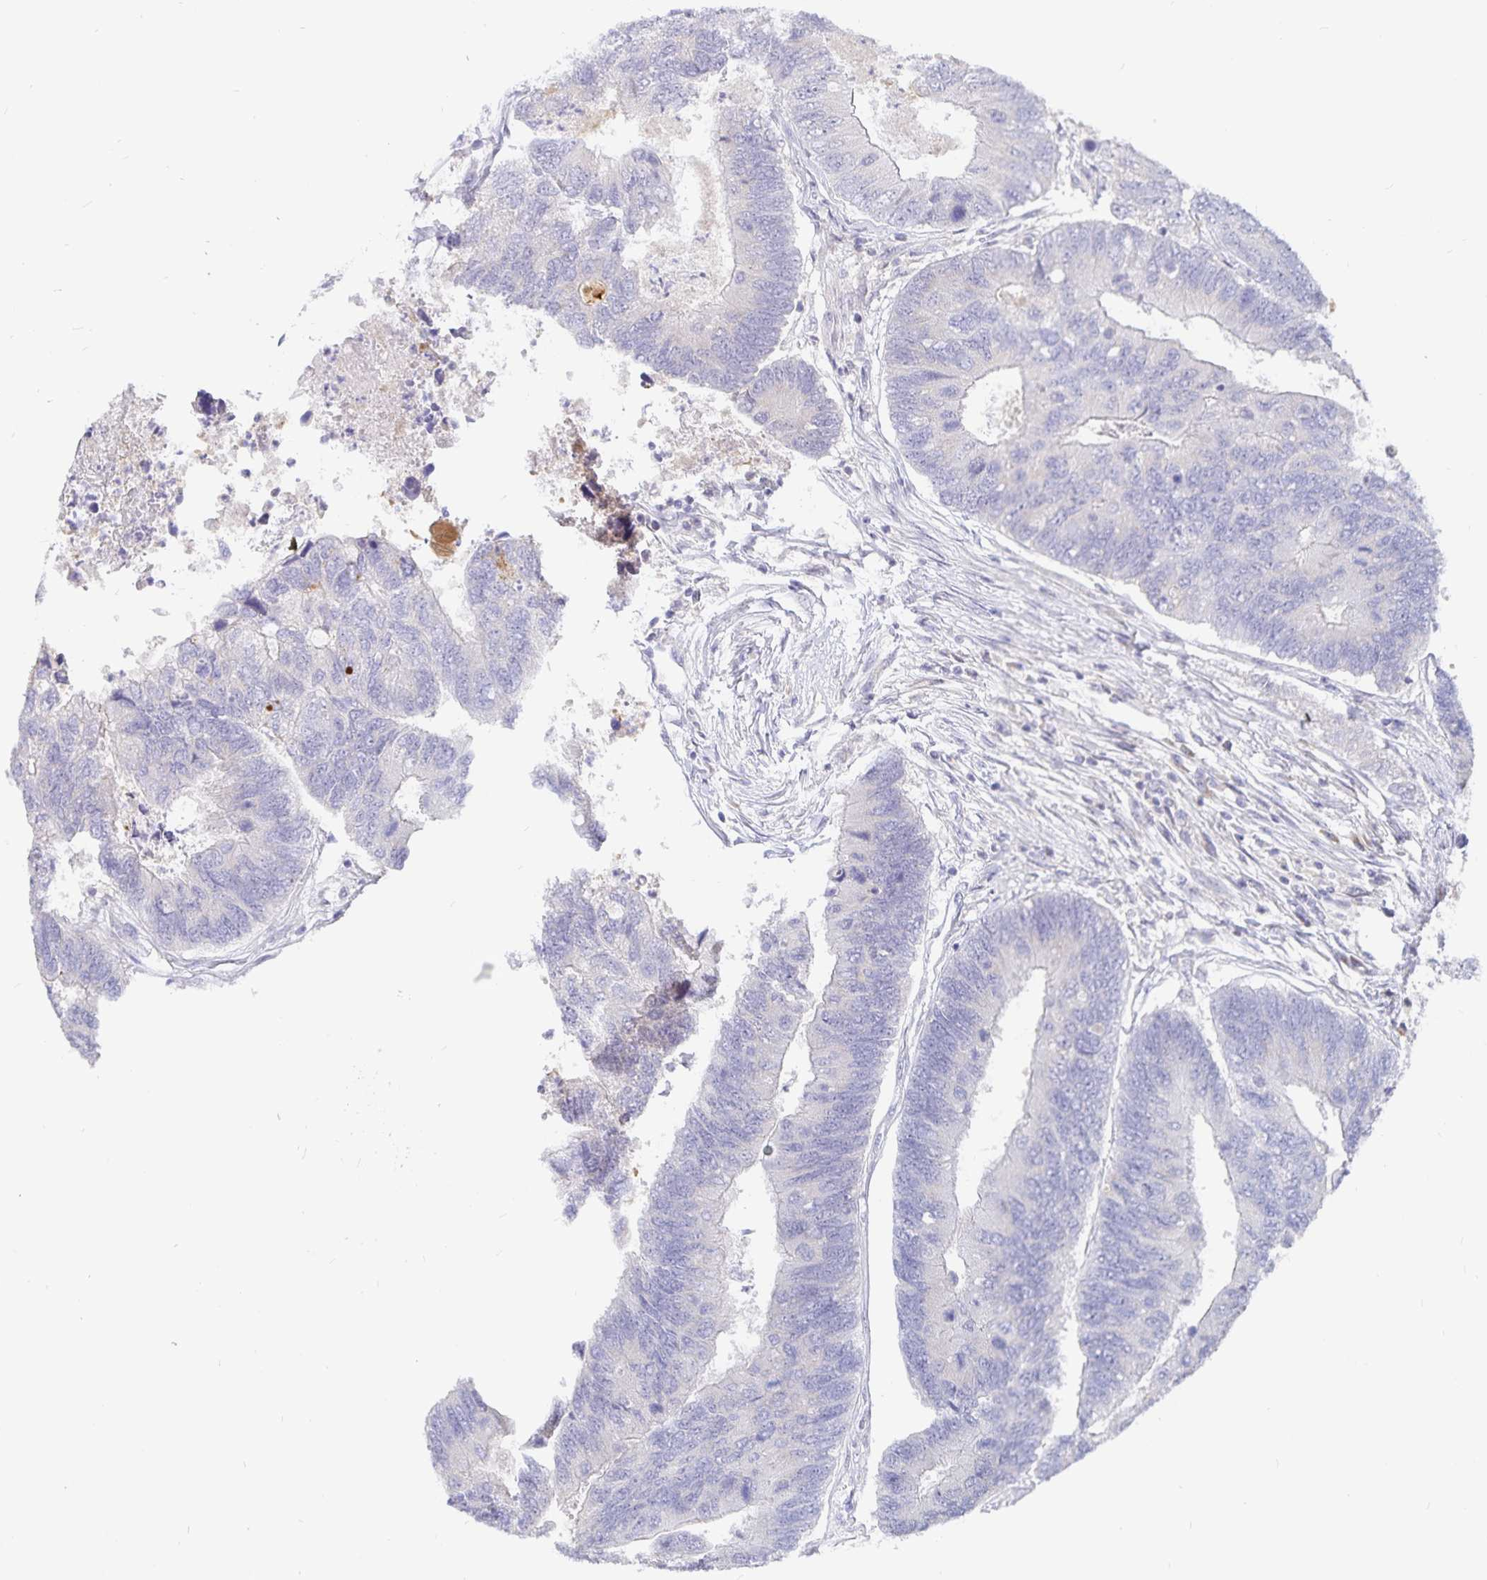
{"staining": {"intensity": "negative", "quantity": "none", "location": "none"}, "tissue": "colorectal cancer", "cell_type": "Tumor cells", "image_type": "cancer", "snomed": [{"axis": "morphology", "description": "Adenocarcinoma, NOS"}, {"axis": "topography", "description": "Colon"}], "caption": "Immunohistochemistry of colorectal cancer (adenocarcinoma) displays no expression in tumor cells.", "gene": "PKHD1", "patient": {"sex": "female", "age": 67}}